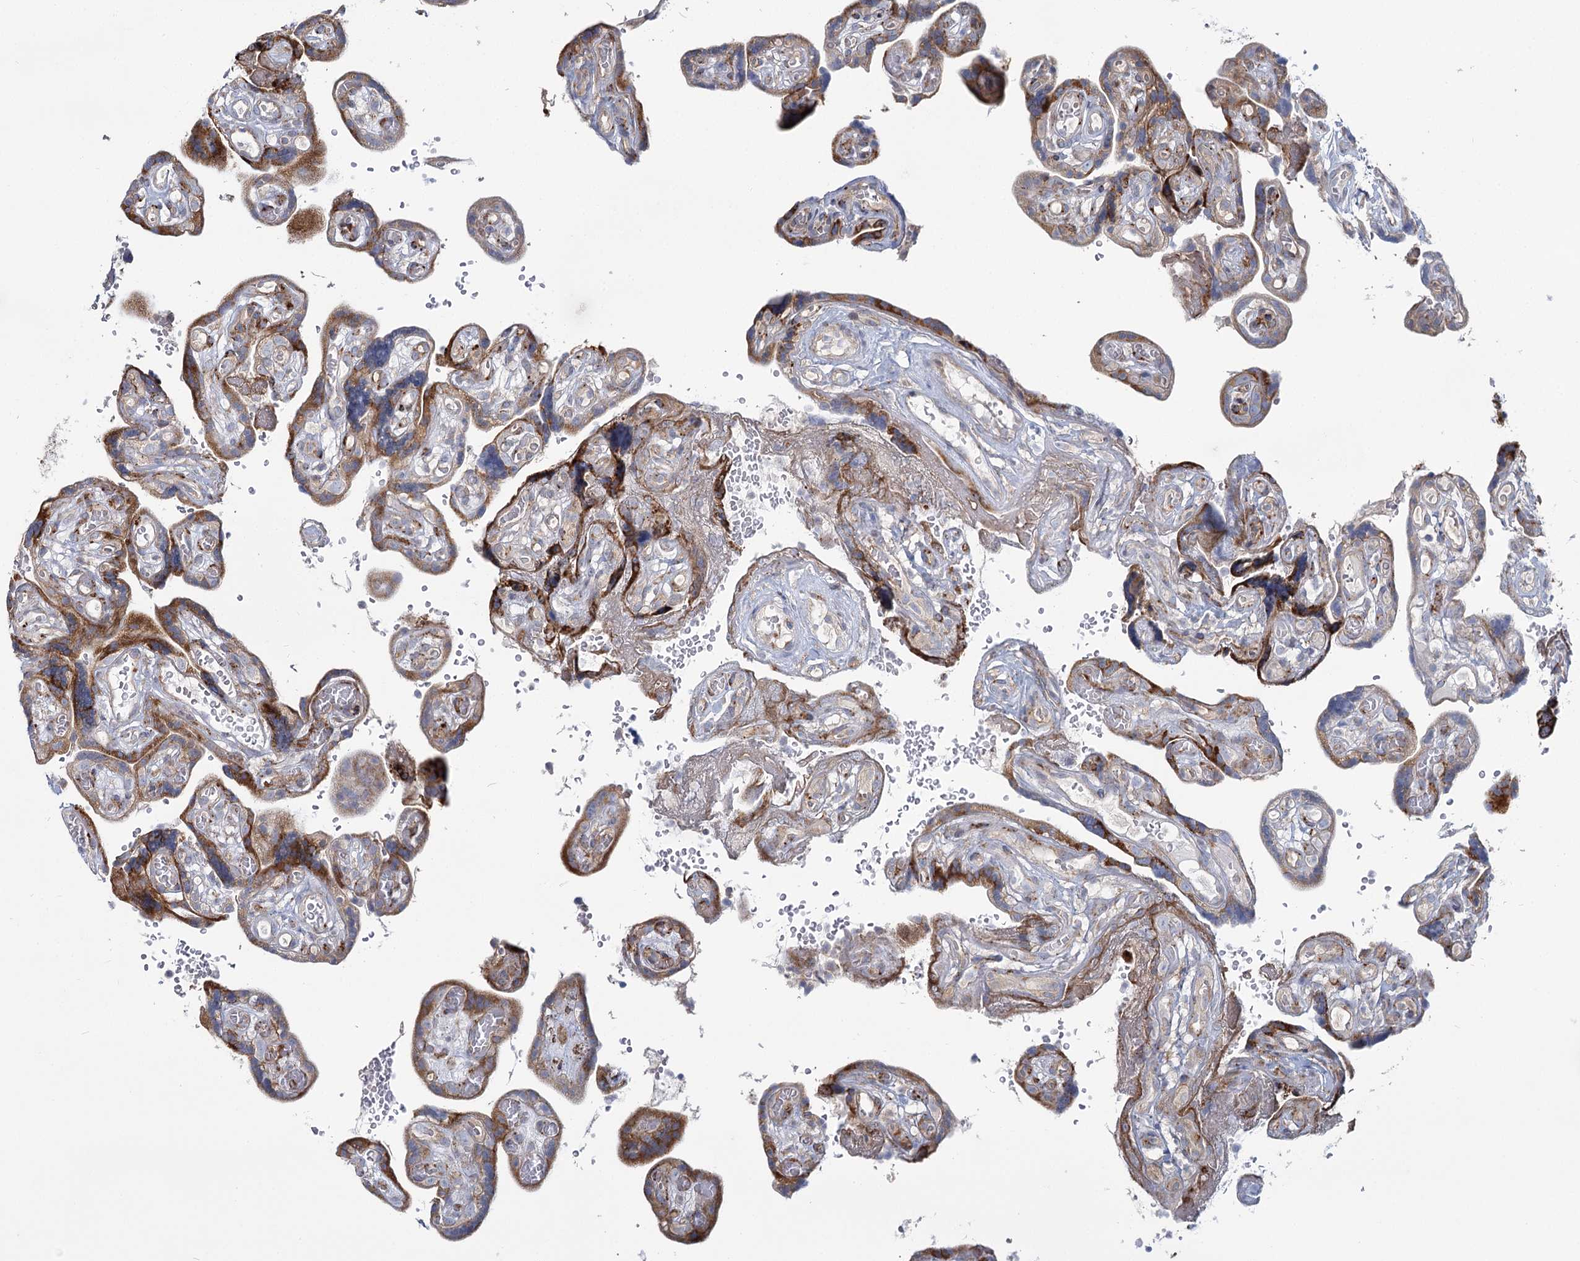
{"staining": {"intensity": "moderate", "quantity": ">75%", "location": "cytoplasmic/membranous"}, "tissue": "placenta", "cell_type": "Decidual cells", "image_type": "normal", "snomed": [{"axis": "morphology", "description": "Normal tissue, NOS"}, {"axis": "topography", "description": "Placenta"}], "caption": "A high-resolution image shows IHC staining of benign placenta, which demonstrates moderate cytoplasmic/membranous staining in approximately >75% of decidual cells.", "gene": "POGLUT1", "patient": {"sex": "female", "age": 30}}